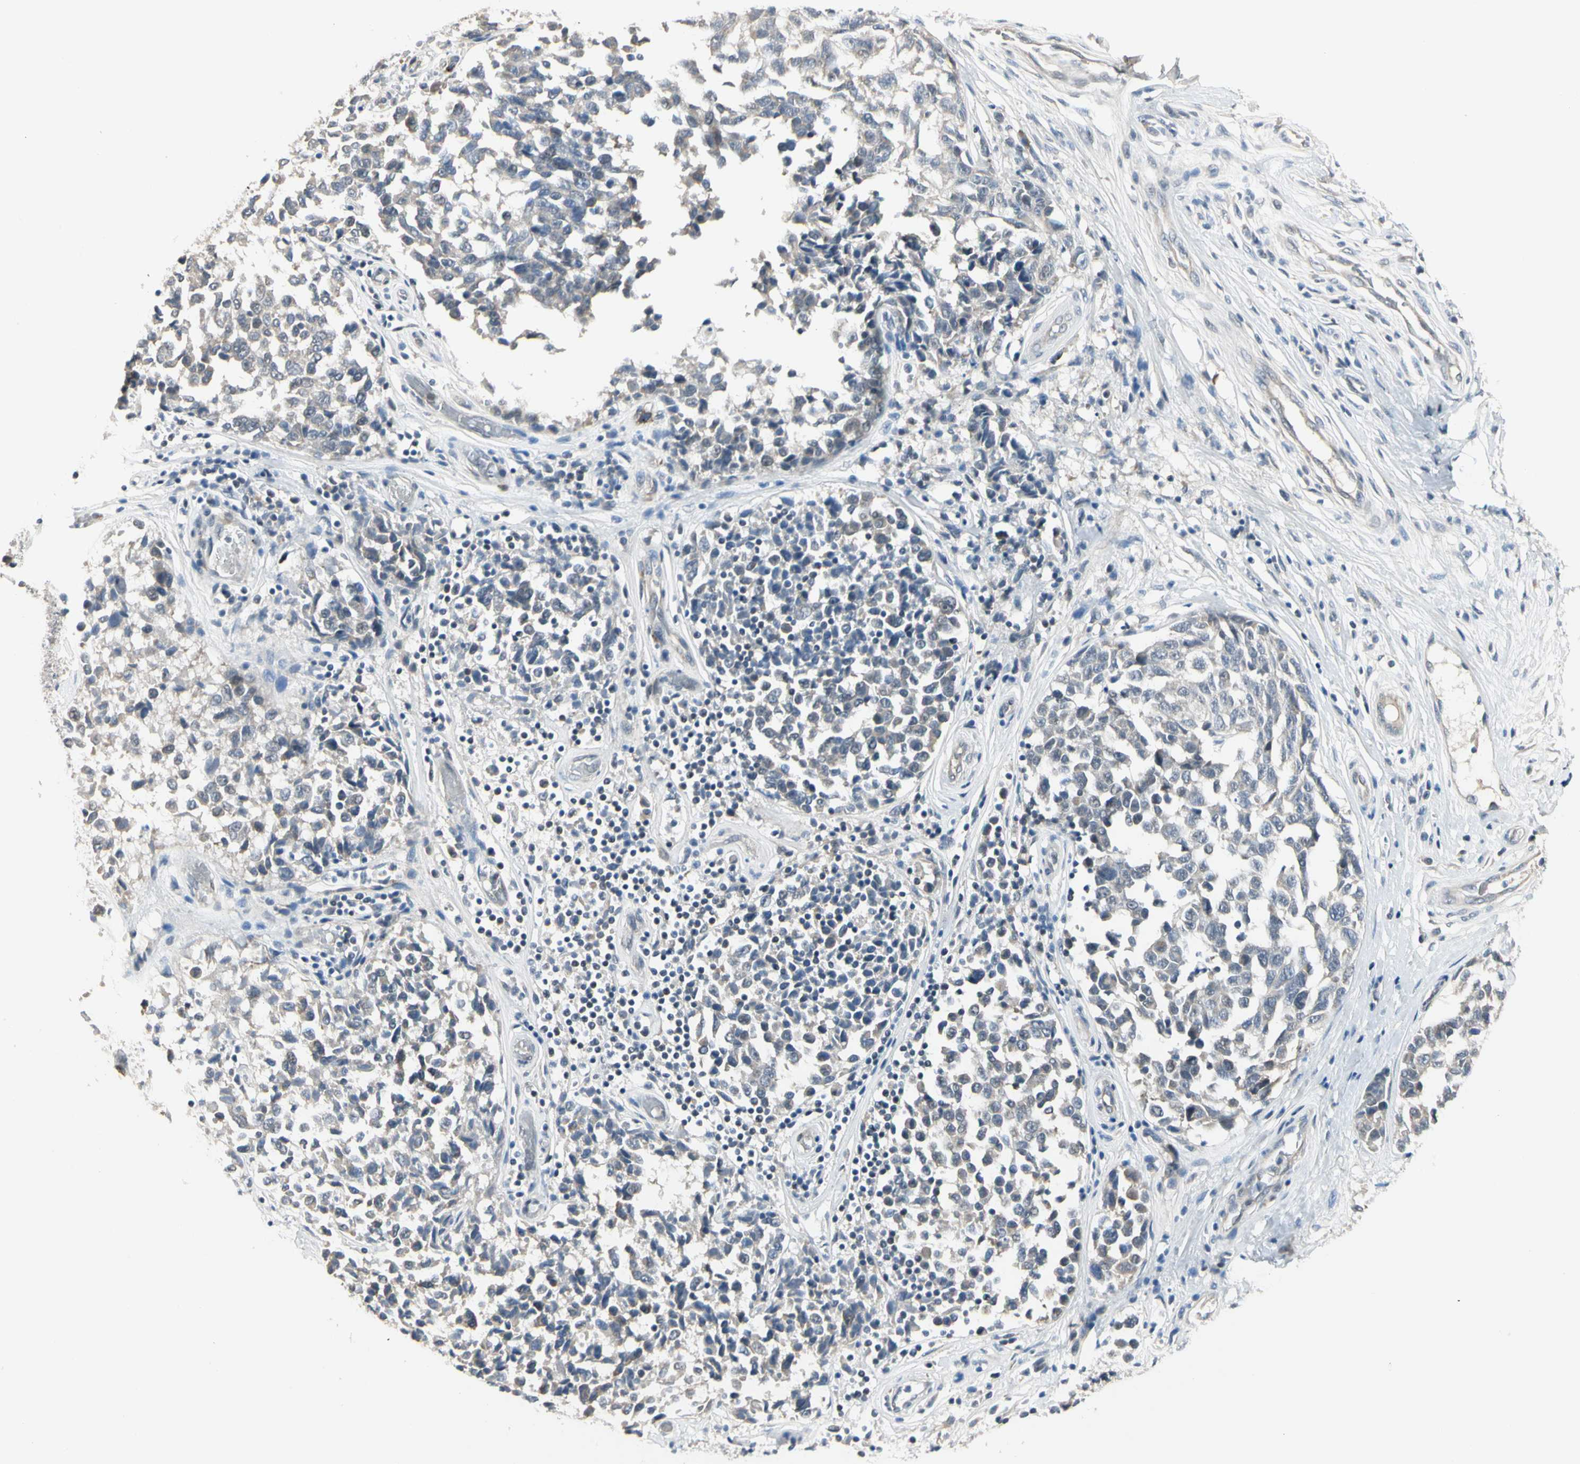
{"staining": {"intensity": "negative", "quantity": "none", "location": "none"}, "tissue": "melanoma", "cell_type": "Tumor cells", "image_type": "cancer", "snomed": [{"axis": "morphology", "description": "Malignant melanoma, NOS"}, {"axis": "topography", "description": "Skin"}], "caption": "Micrograph shows no significant protein positivity in tumor cells of malignant melanoma.", "gene": "GREM1", "patient": {"sex": "female", "age": 64}}